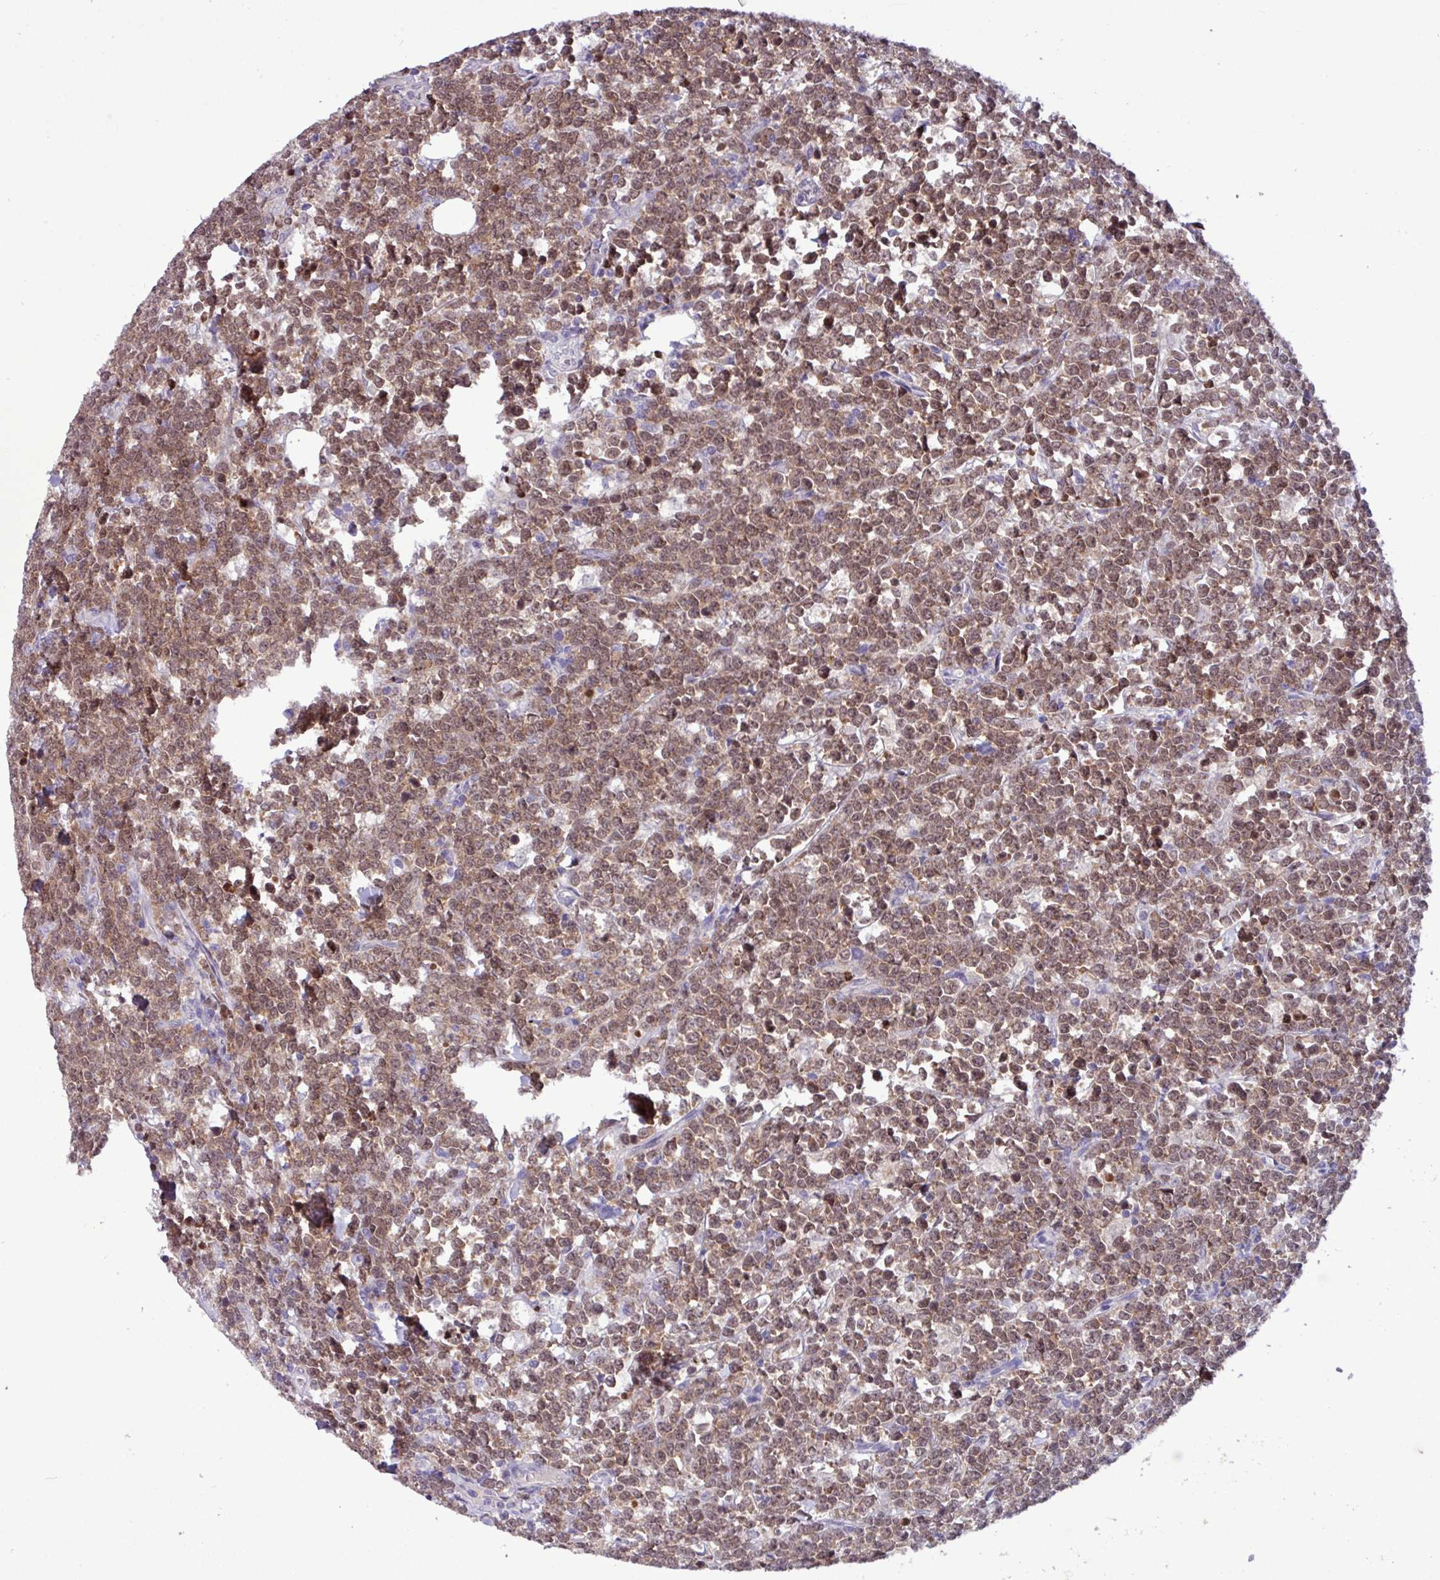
{"staining": {"intensity": "moderate", "quantity": ">75%", "location": "cytoplasmic/membranous,nuclear"}, "tissue": "lymphoma", "cell_type": "Tumor cells", "image_type": "cancer", "snomed": [{"axis": "morphology", "description": "Malignant lymphoma, non-Hodgkin's type, High grade"}, {"axis": "topography", "description": "Small intestine"}, {"axis": "topography", "description": "Colon"}], "caption": "A brown stain highlights moderate cytoplasmic/membranous and nuclear expression of a protein in human lymphoma tumor cells. (Brightfield microscopy of DAB IHC at high magnification).", "gene": "PAX8", "patient": {"sex": "male", "age": 8}}